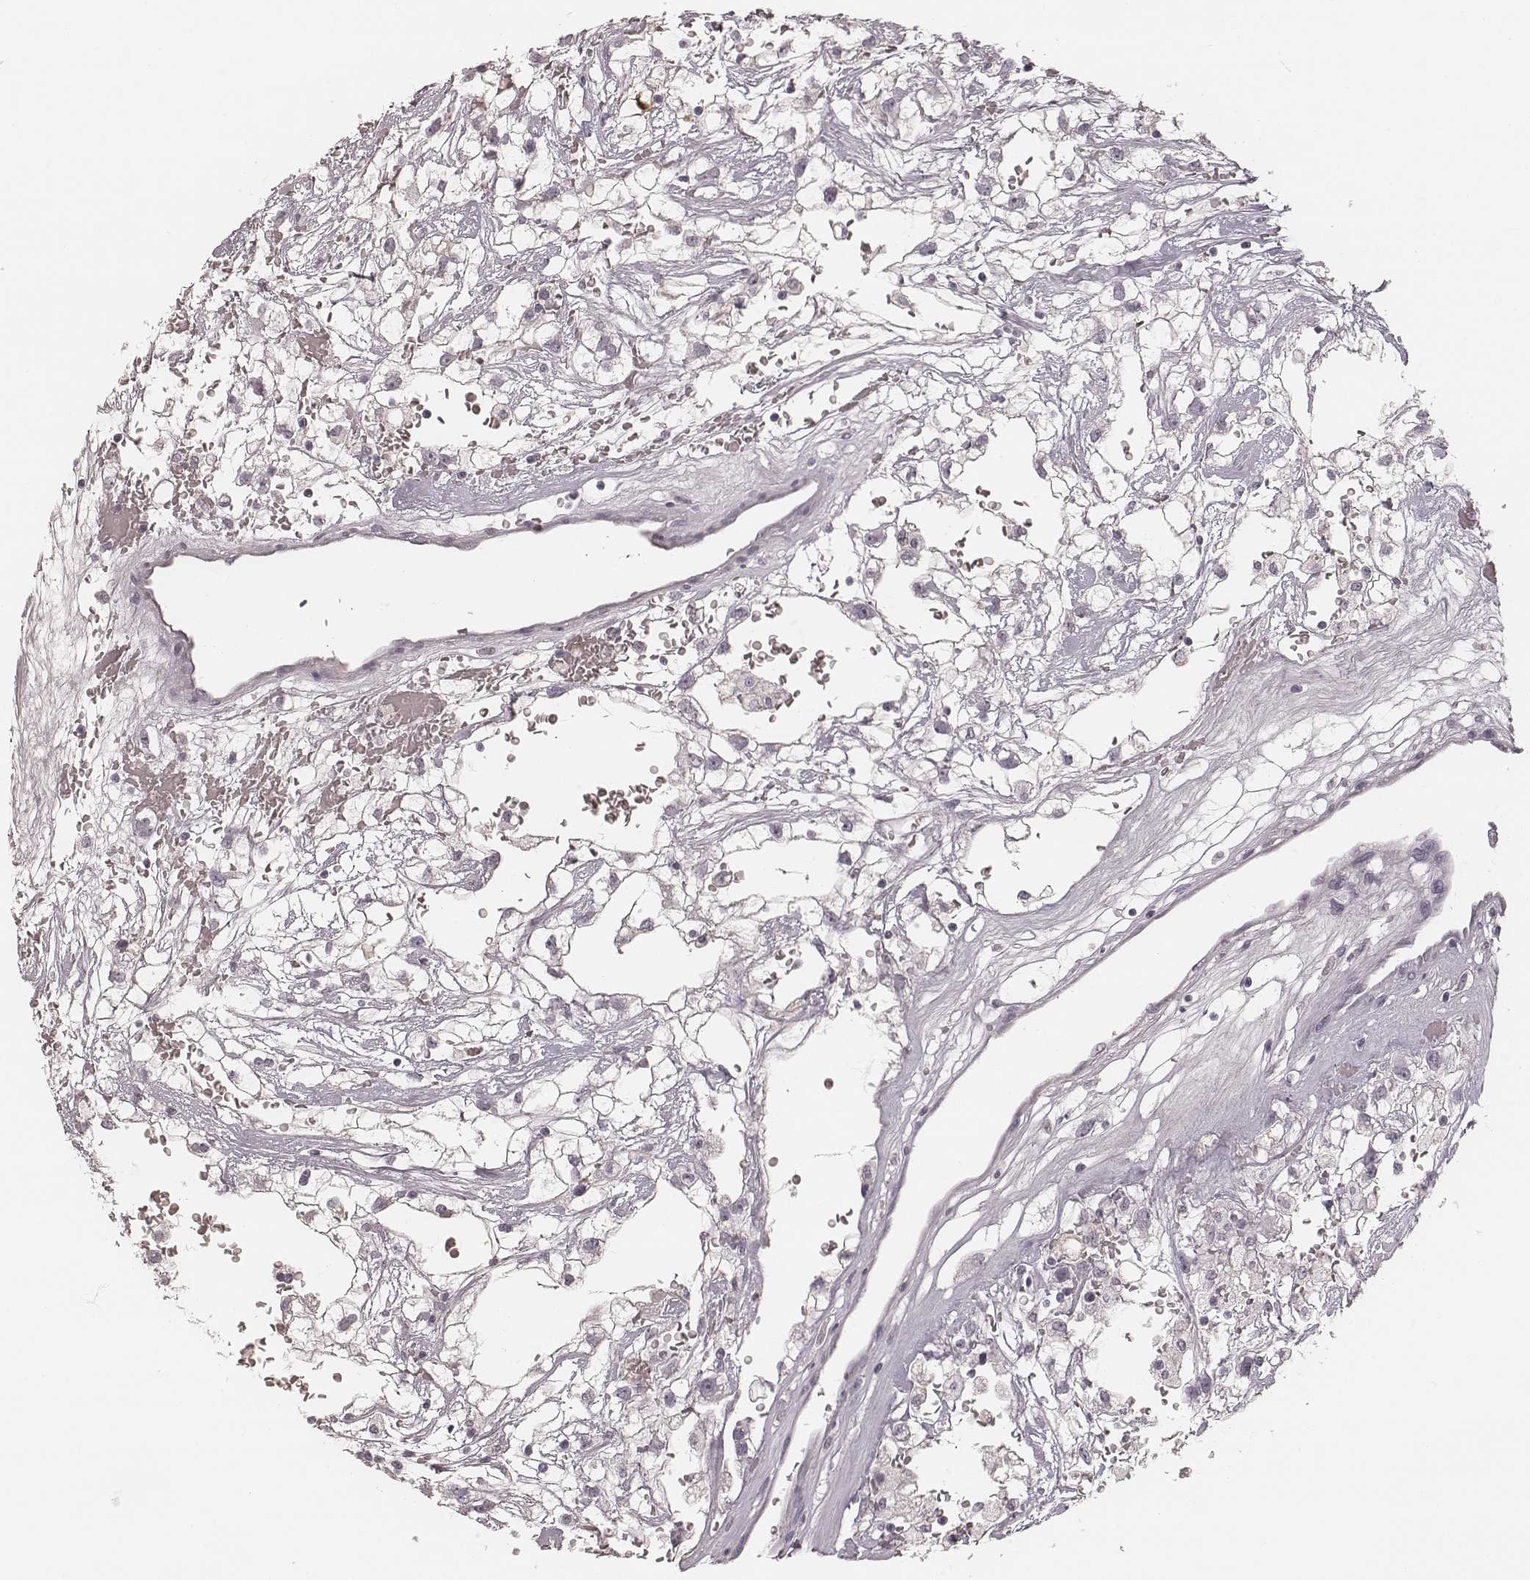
{"staining": {"intensity": "negative", "quantity": "none", "location": "none"}, "tissue": "renal cancer", "cell_type": "Tumor cells", "image_type": "cancer", "snomed": [{"axis": "morphology", "description": "Adenocarcinoma, NOS"}, {"axis": "topography", "description": "Kidney"}], "caption": "IHC histopathology image of neoplastic tissue: human adenocarcinoma (renal) stained with DAB exhibits no significant protein staining in tumor cells.", "gene": "MSX1", "patient": {"sex": "male", "age": 59}}